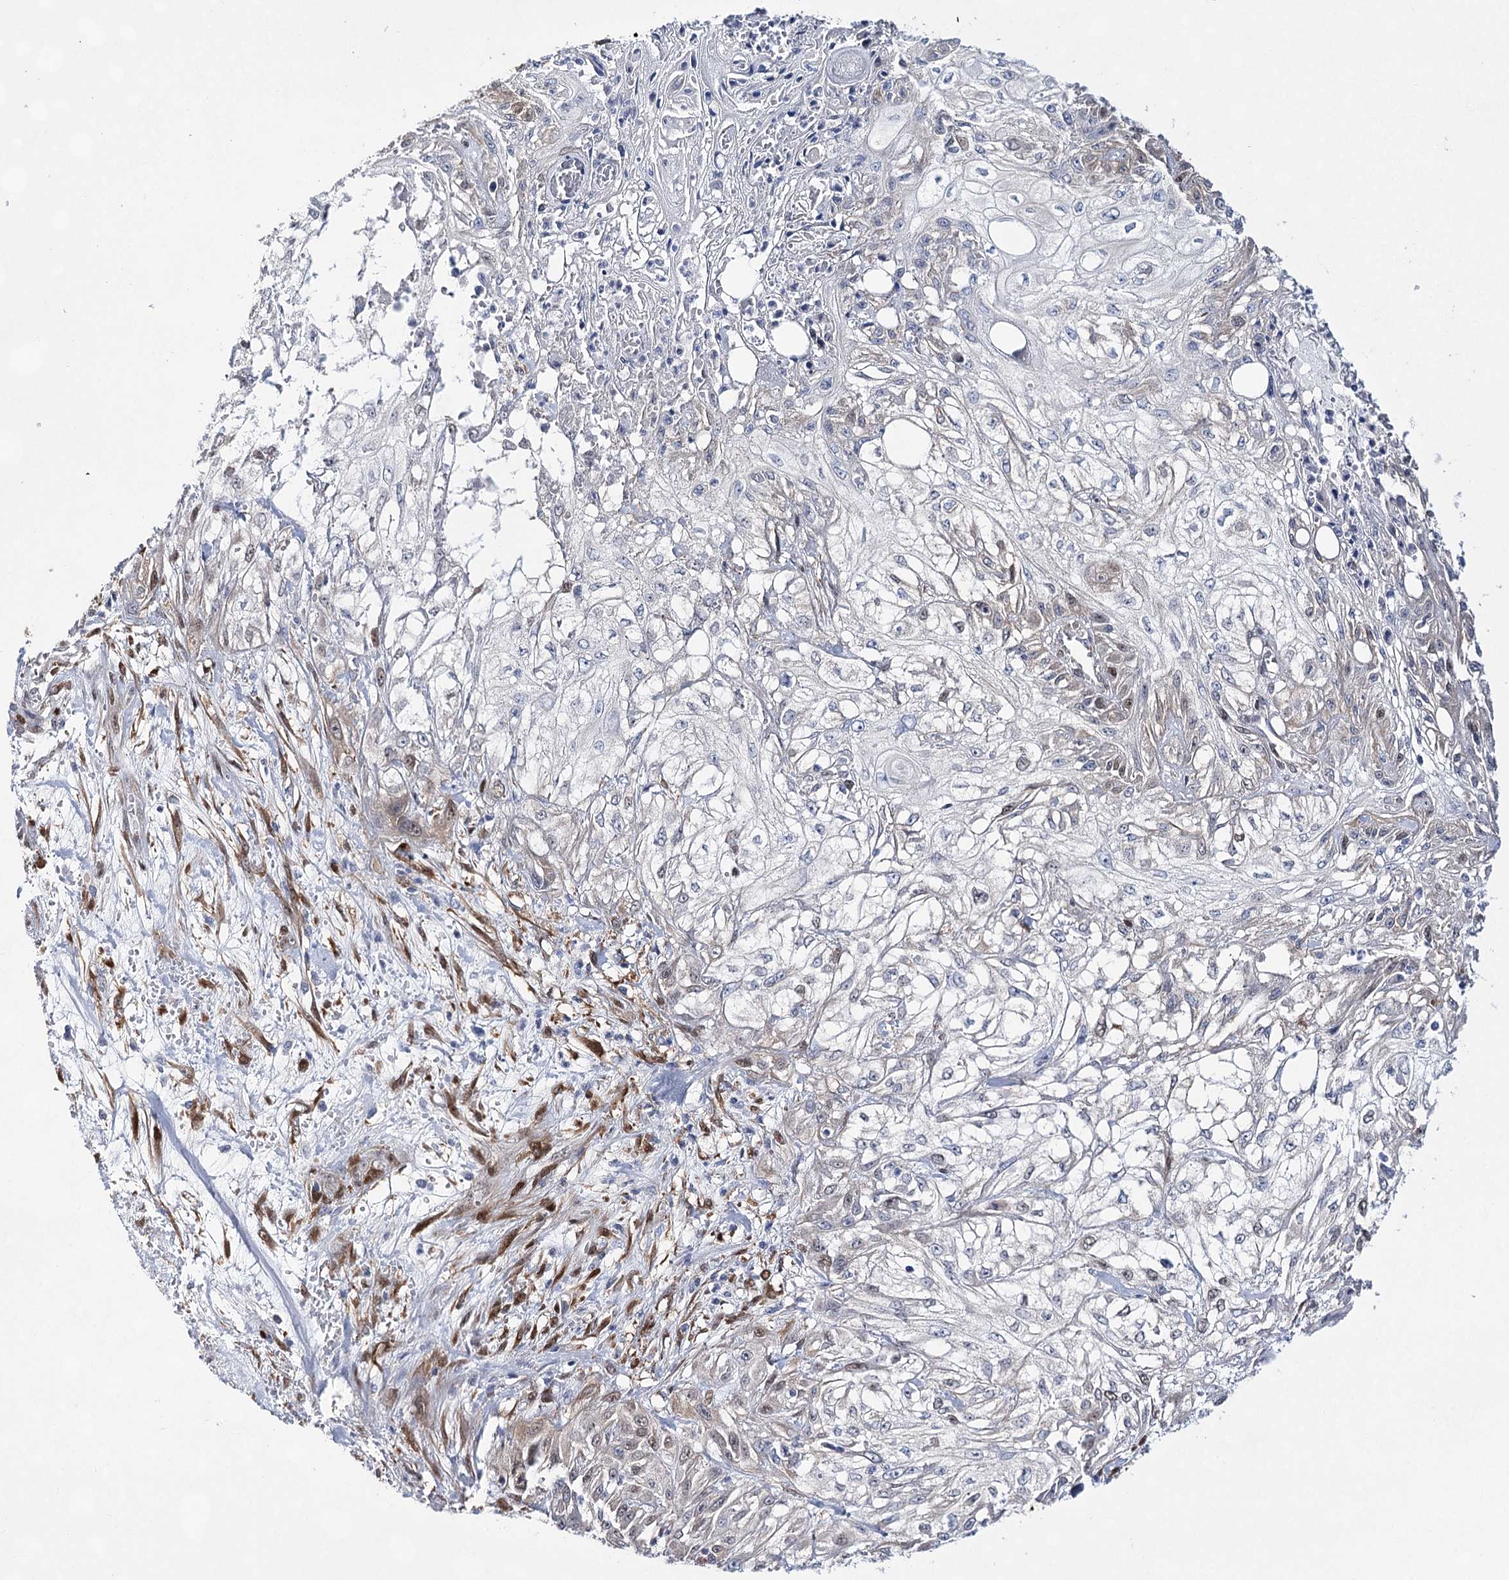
{"staining": {"intensity": "weak", "quantity": "<25%", "location": "cytoplasmic/membranous,nuclear"}, "tissue": "skin cancer", "cell_type": "Tumor cells", "image_type": "cancer", "snomed": [{"axis": "morphology", "description": "Squamous cell carcinoma, NOS"}, {"axis": "morphology", "description": "Squamous cell carcinoma, metastatic, NOS"}, {"axis": "topography", "description": "Skin"}, {"axis": "topography", "description": "Lymph node"}], "caption": "DAB (3,3'-diaminobenzidine) immunohistochemical staining of squamous cell carcinoma (skin) displays no significant expression in tumor cells.", "gene": "UGDH", "patient": {"sex": "male", "age": 75}}